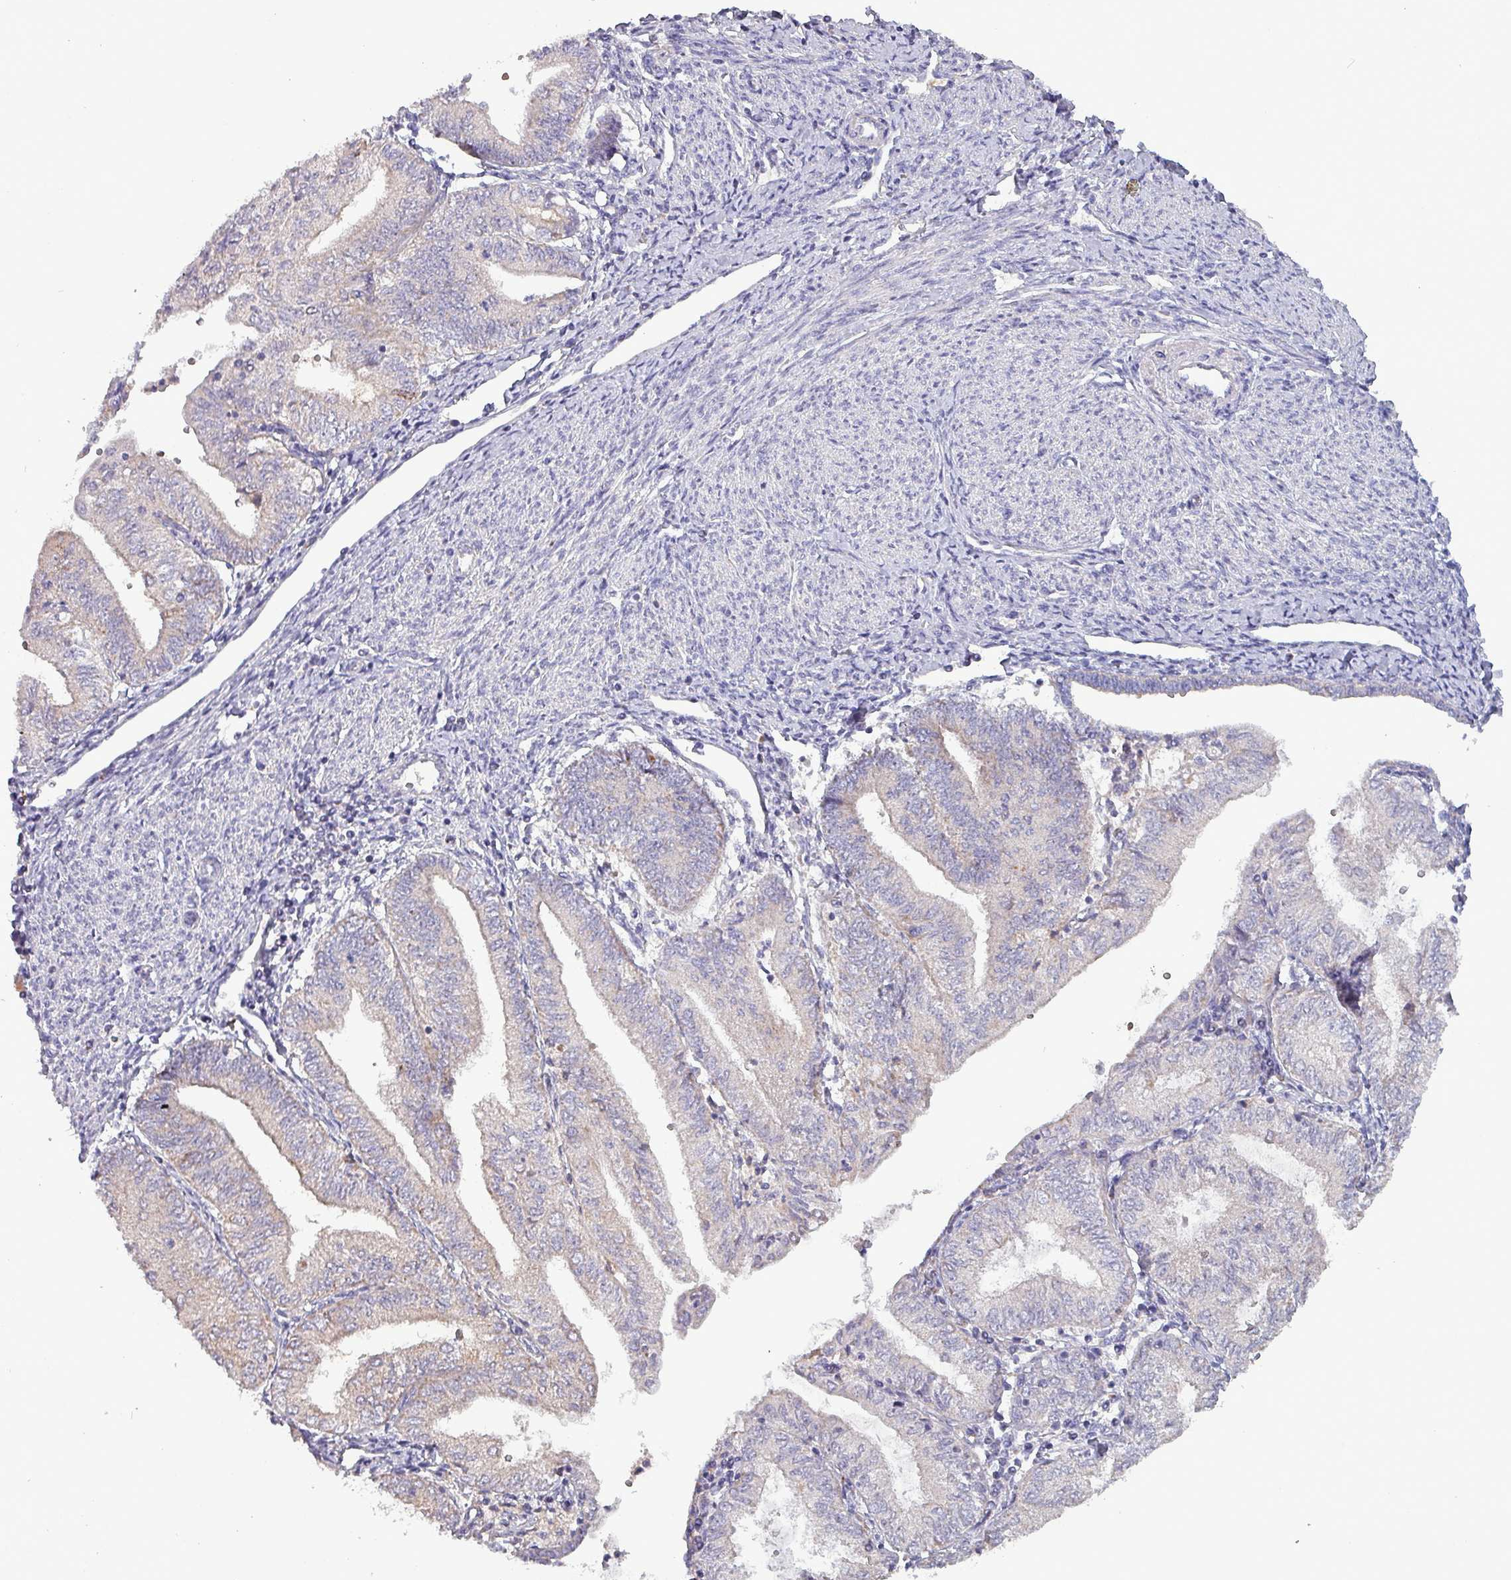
{"staining": {"intensity": "negative", "quantity": "none", "location": "none"}, "tissue": "endometrial cancer", "cell_type": "Tumor cells", "image_type": "cancer", "snomed": [{"axis": "morphology", "description": "Adenocarcinoma, NOS"}, {"axis": "topography", "description": "Endometrium"}], "caption": "Immunohistochemical staining of endometrial cancer shows no significant expression in tumor cells.", "gene": "ZNF322", "patient": {"sex": "female", "age": 66}}